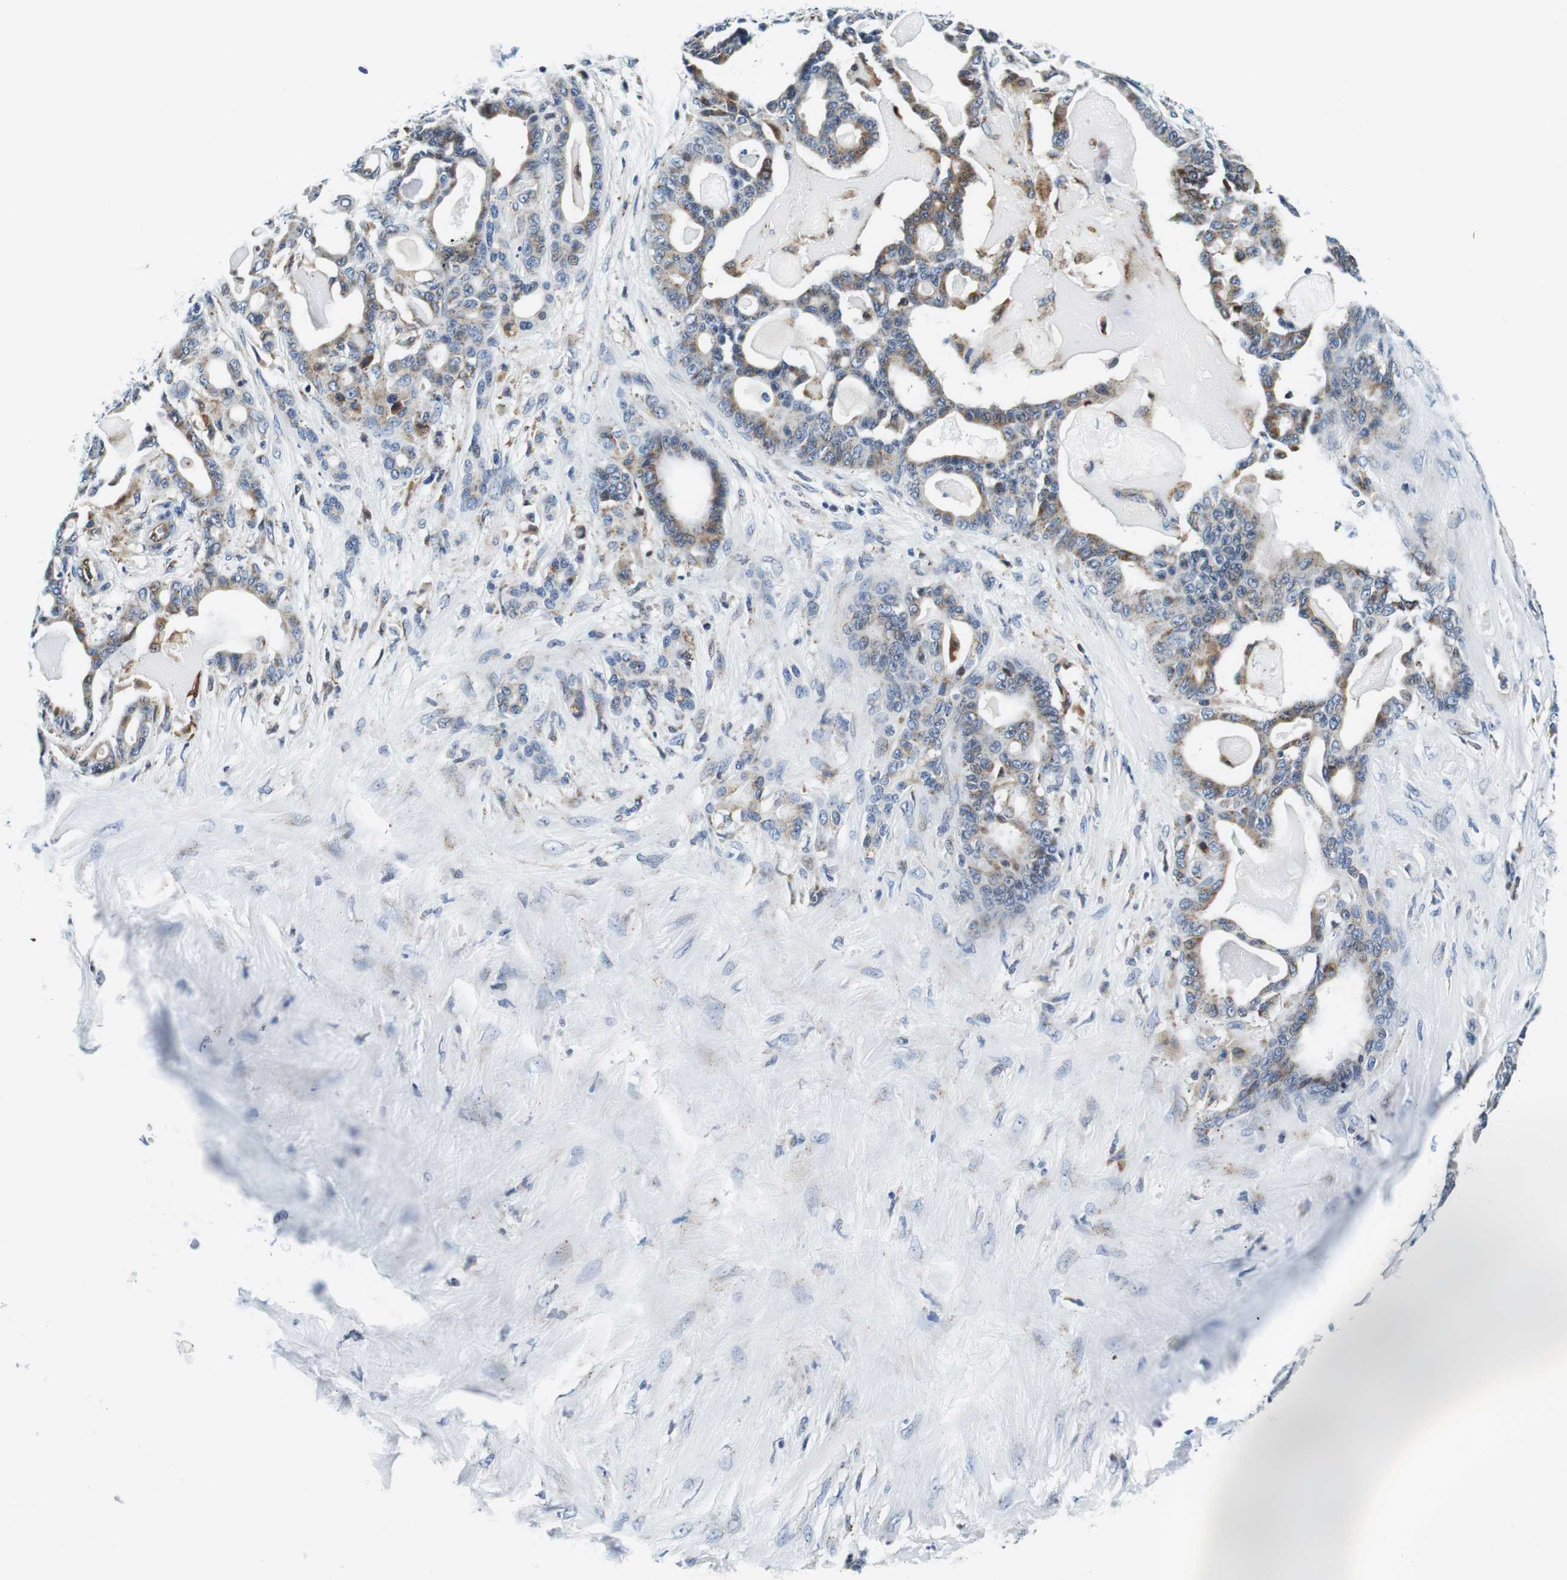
{"staining": {"intensity": "moderate", "quantity": ">75%", "location": "cytoplasmic/membranous"}, "tissue": "pancreatic cancer", "cell_type": "Tumor cells", "image_type": "cancer", "snomed": [{"axis": "morphology", "description": "Adenocarcinoma, NOS"}, {"axis": "topography", "description": "Pancreas"}], "caption": "Approximately >75% of tumor cells in human pancreatic adenocarcinoma exhibit moderate cytoplasmic/membranous protein positivity as visualized by brown immunohistochemical staining.", "gene": "FAR2", "patient": {"sex": "male", "age": 63}}